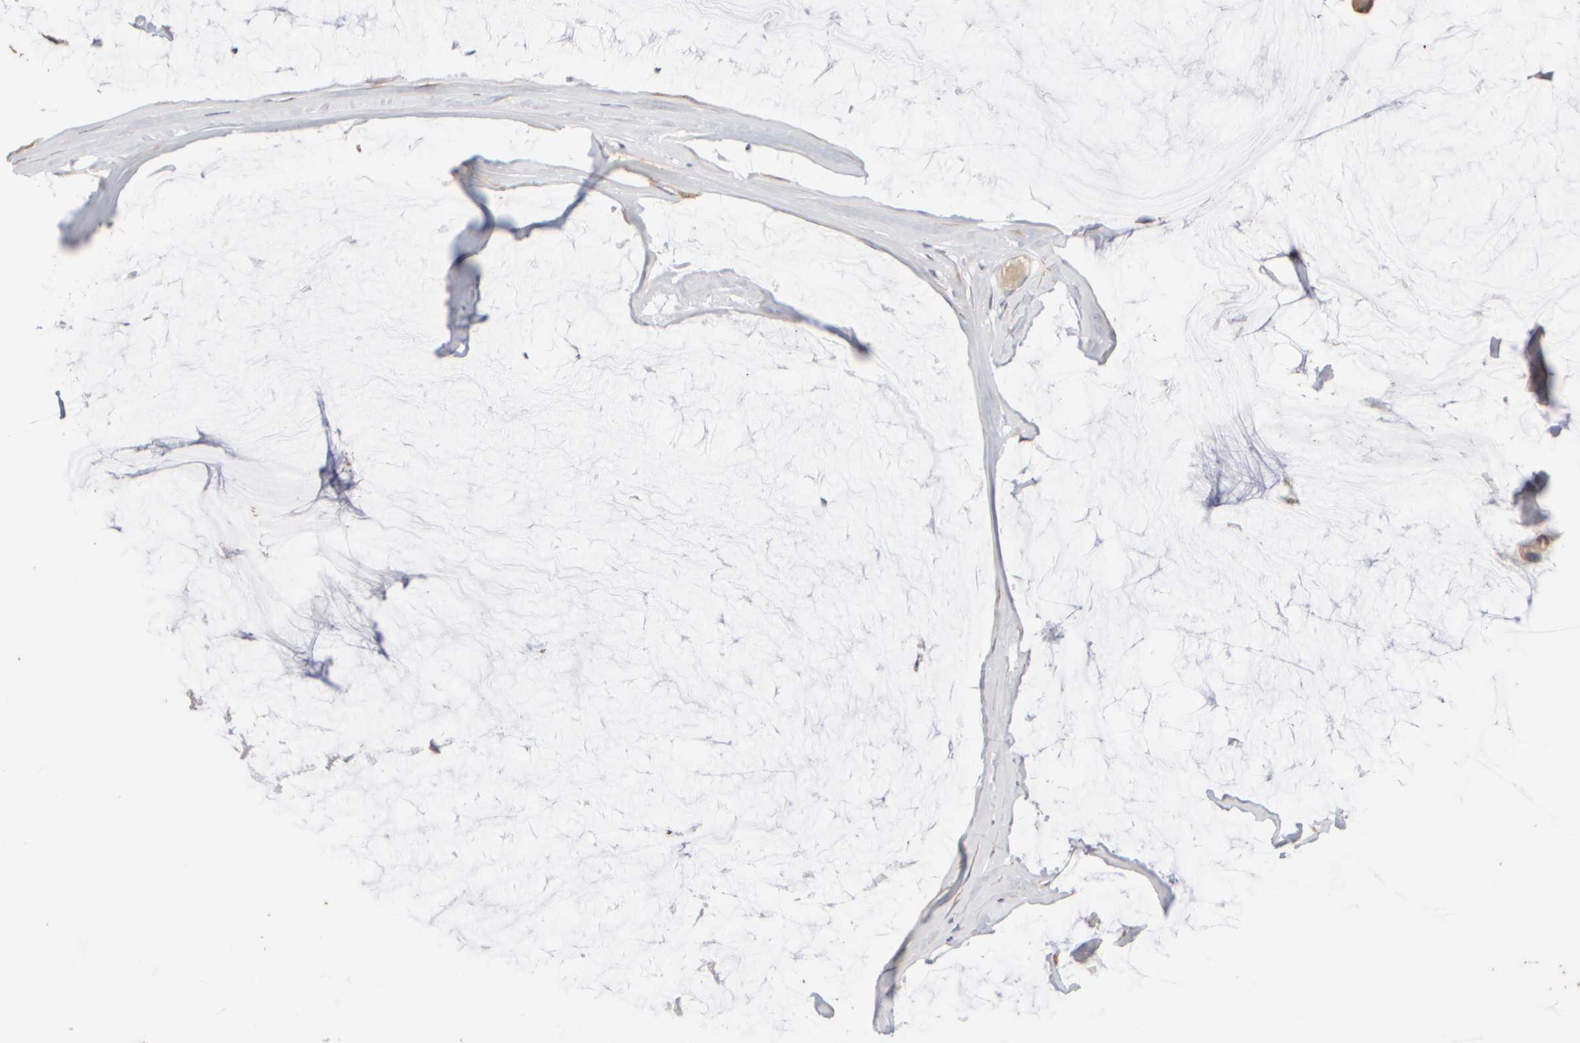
{"staining": {"intensity": "weak", "quantity": ">75%", "location": "cytoplasmic/membranous"}, "tissue": "ovarian cancer", "cell_type": "Tumor cells", "image_type": "cancer", "snomed": [{"axis": "morphology", "description": "Cystadenocarcinoma, mucinous, NOS"}, {"axis": "topography", "description": "Ovary"}], "caption": "This micrograph displays immunohistochemistry staining of ovarian mucinous cystadenocarcinoma, with low weak cytoplasmic/membranous staining in about >75% of tumor cells.", "gene": "GOPC", "patient": {"sex": "female", "age": 39}}